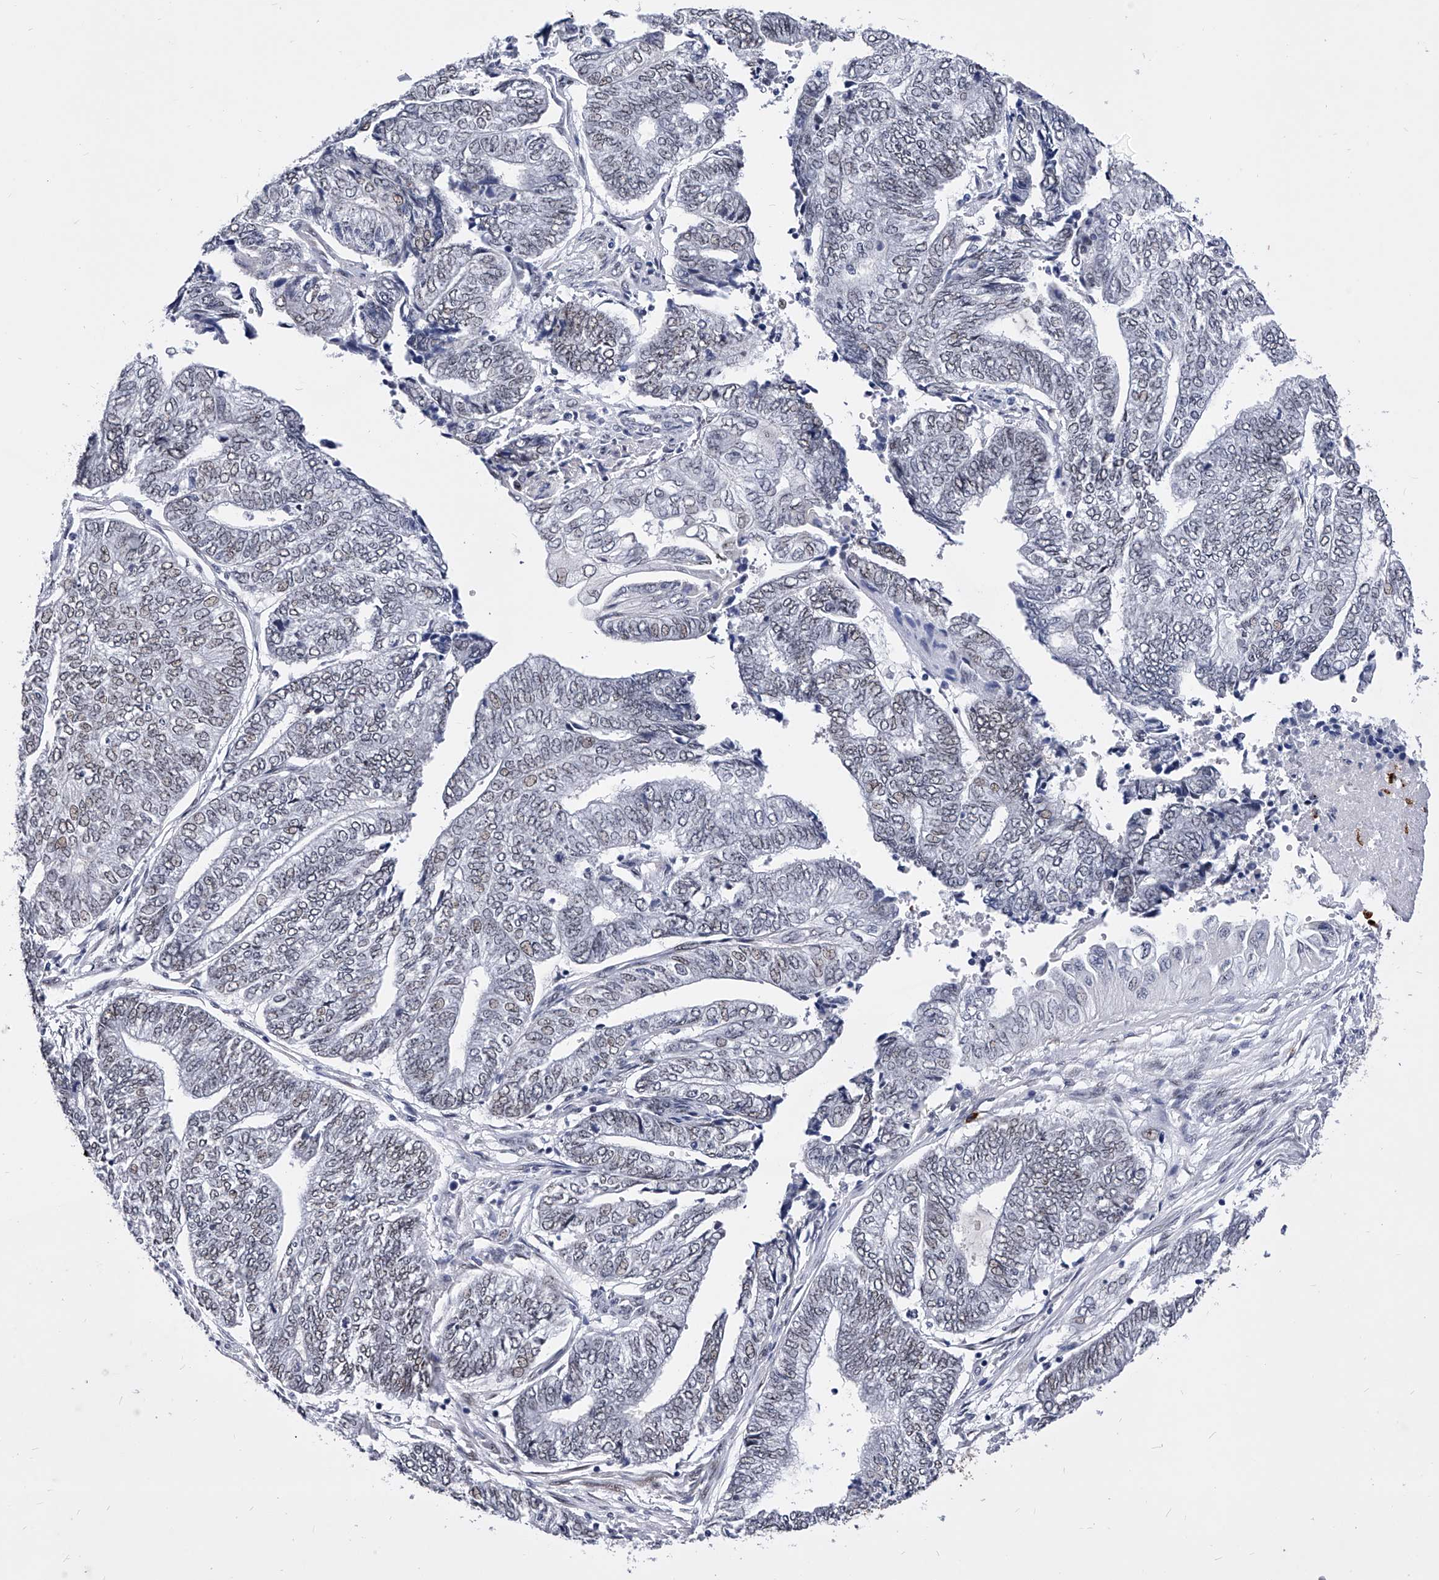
{"staining": {"intensity": "weak", "quantity": "25%-75%", "location": "nuclear"}, "tissue": "endometrial cancer", "cell_type": "Tumor cells", "image_type": "cancer", "snomed": [{"axis": "morphology", "description": "Adenocarcinoma, NOS"}, {"axis": "topography", "description": "Uterus"}, {"axis": "topography", "description": "Endometrium"}], "caption": "Weak nuclear protein expression is appreciated in approximately 25%-75% of tumor cells in endometrial cancer. (IHC, brightfield microscopy, high magnification).", "gene": "TESK2", "patient": {"sex": "female", "age": 70}}